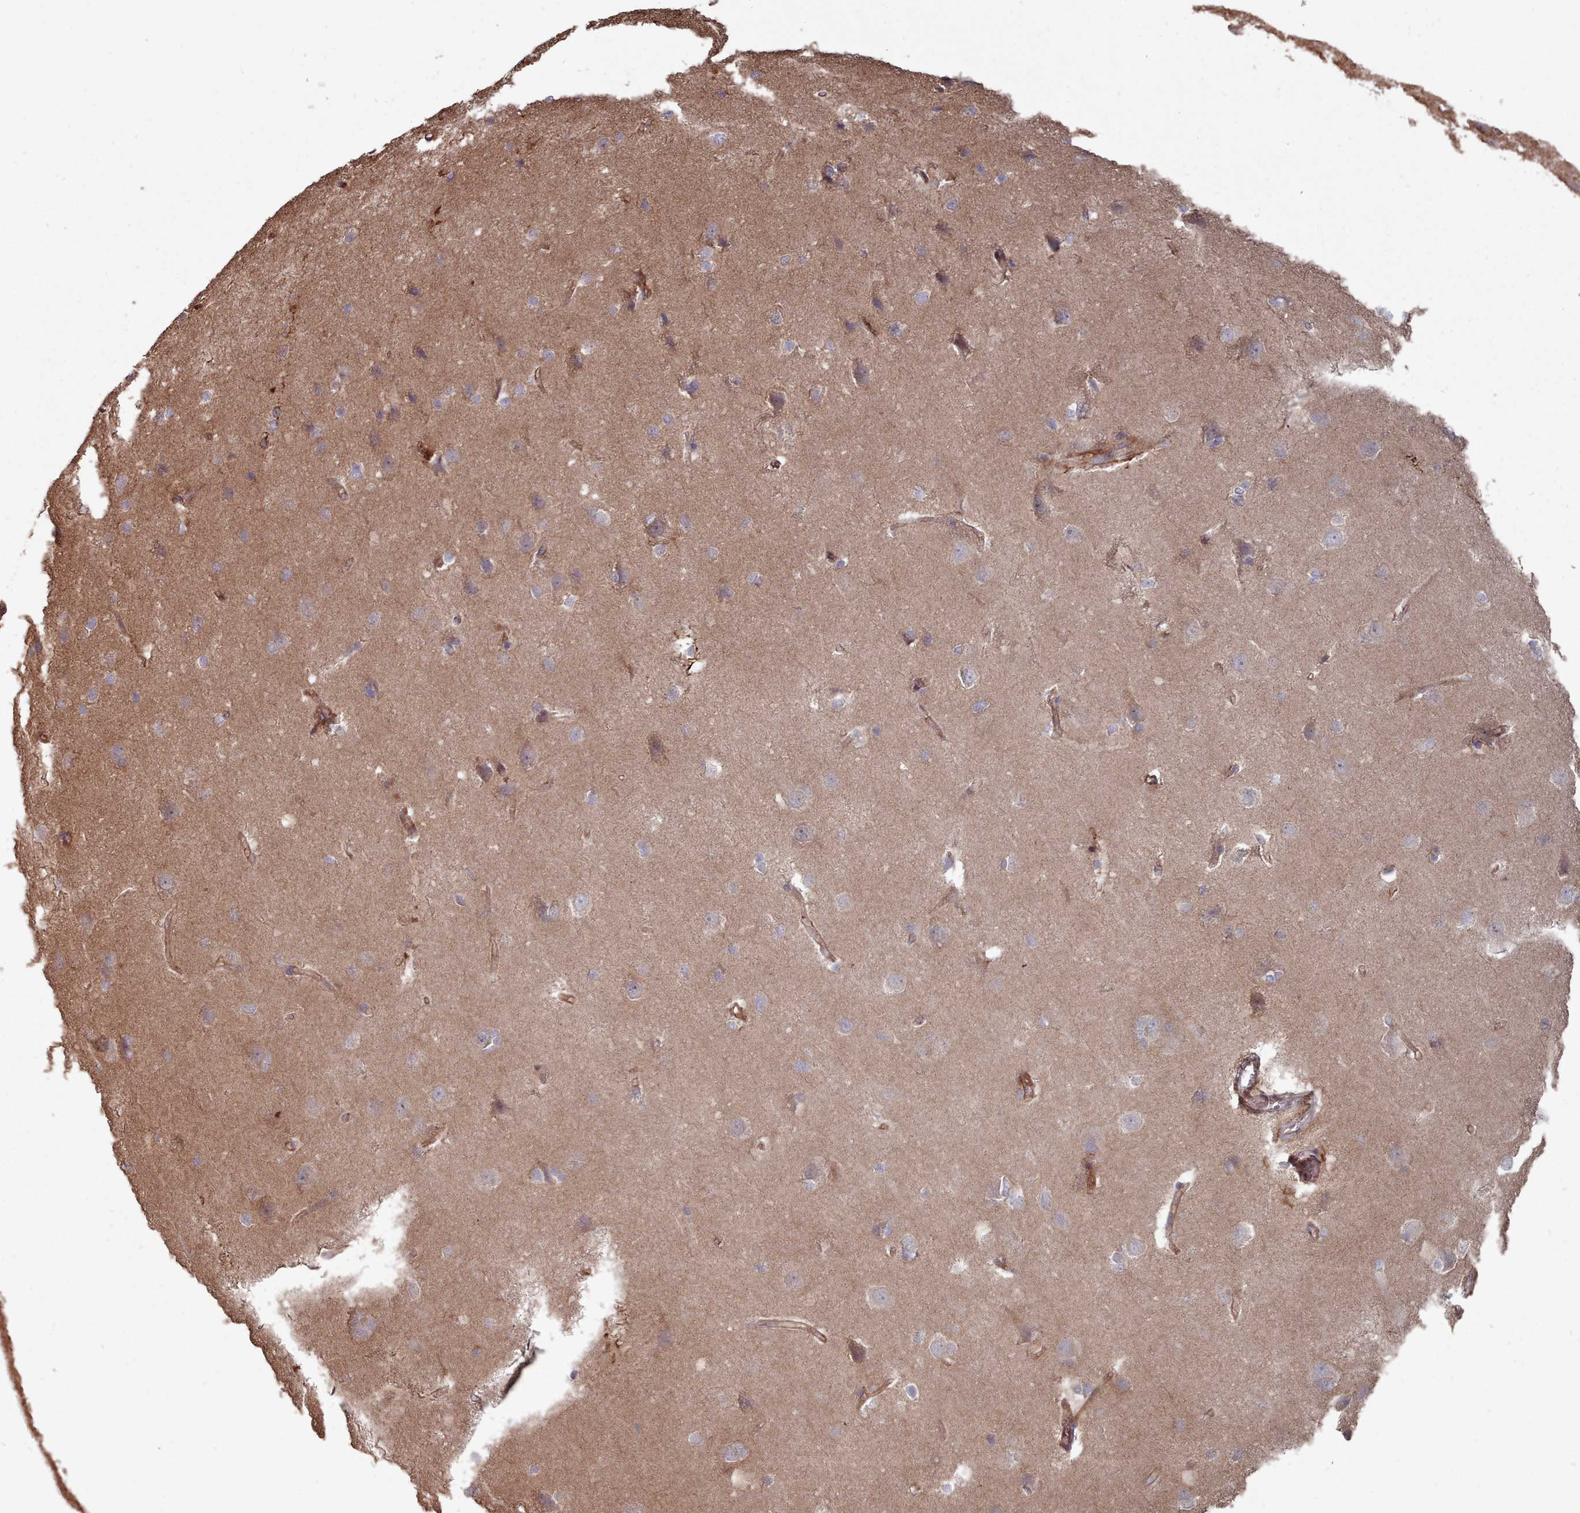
{"staining": {"intensity": "moderate", "quantity": ">75%", "location": "cytoplasmic/membranous"}, "tissue": "cerebral cortex", "cell_type": "Endothelial cells", "image_type": "normal", "snomed": [{"axis": "morphology", "description": "Normal tissue, NOS"}, {"axis": "topography", "description": "Cerebral cortex"}], "caption": "Cerebral cortex was stained to show a protein in brown. There is medium levels of moderate cytoplasmic/membranous staining in about >75% of endothelial cells.", "gene": "THSD7B", "patient": {"sex": "male", "age": 37}}